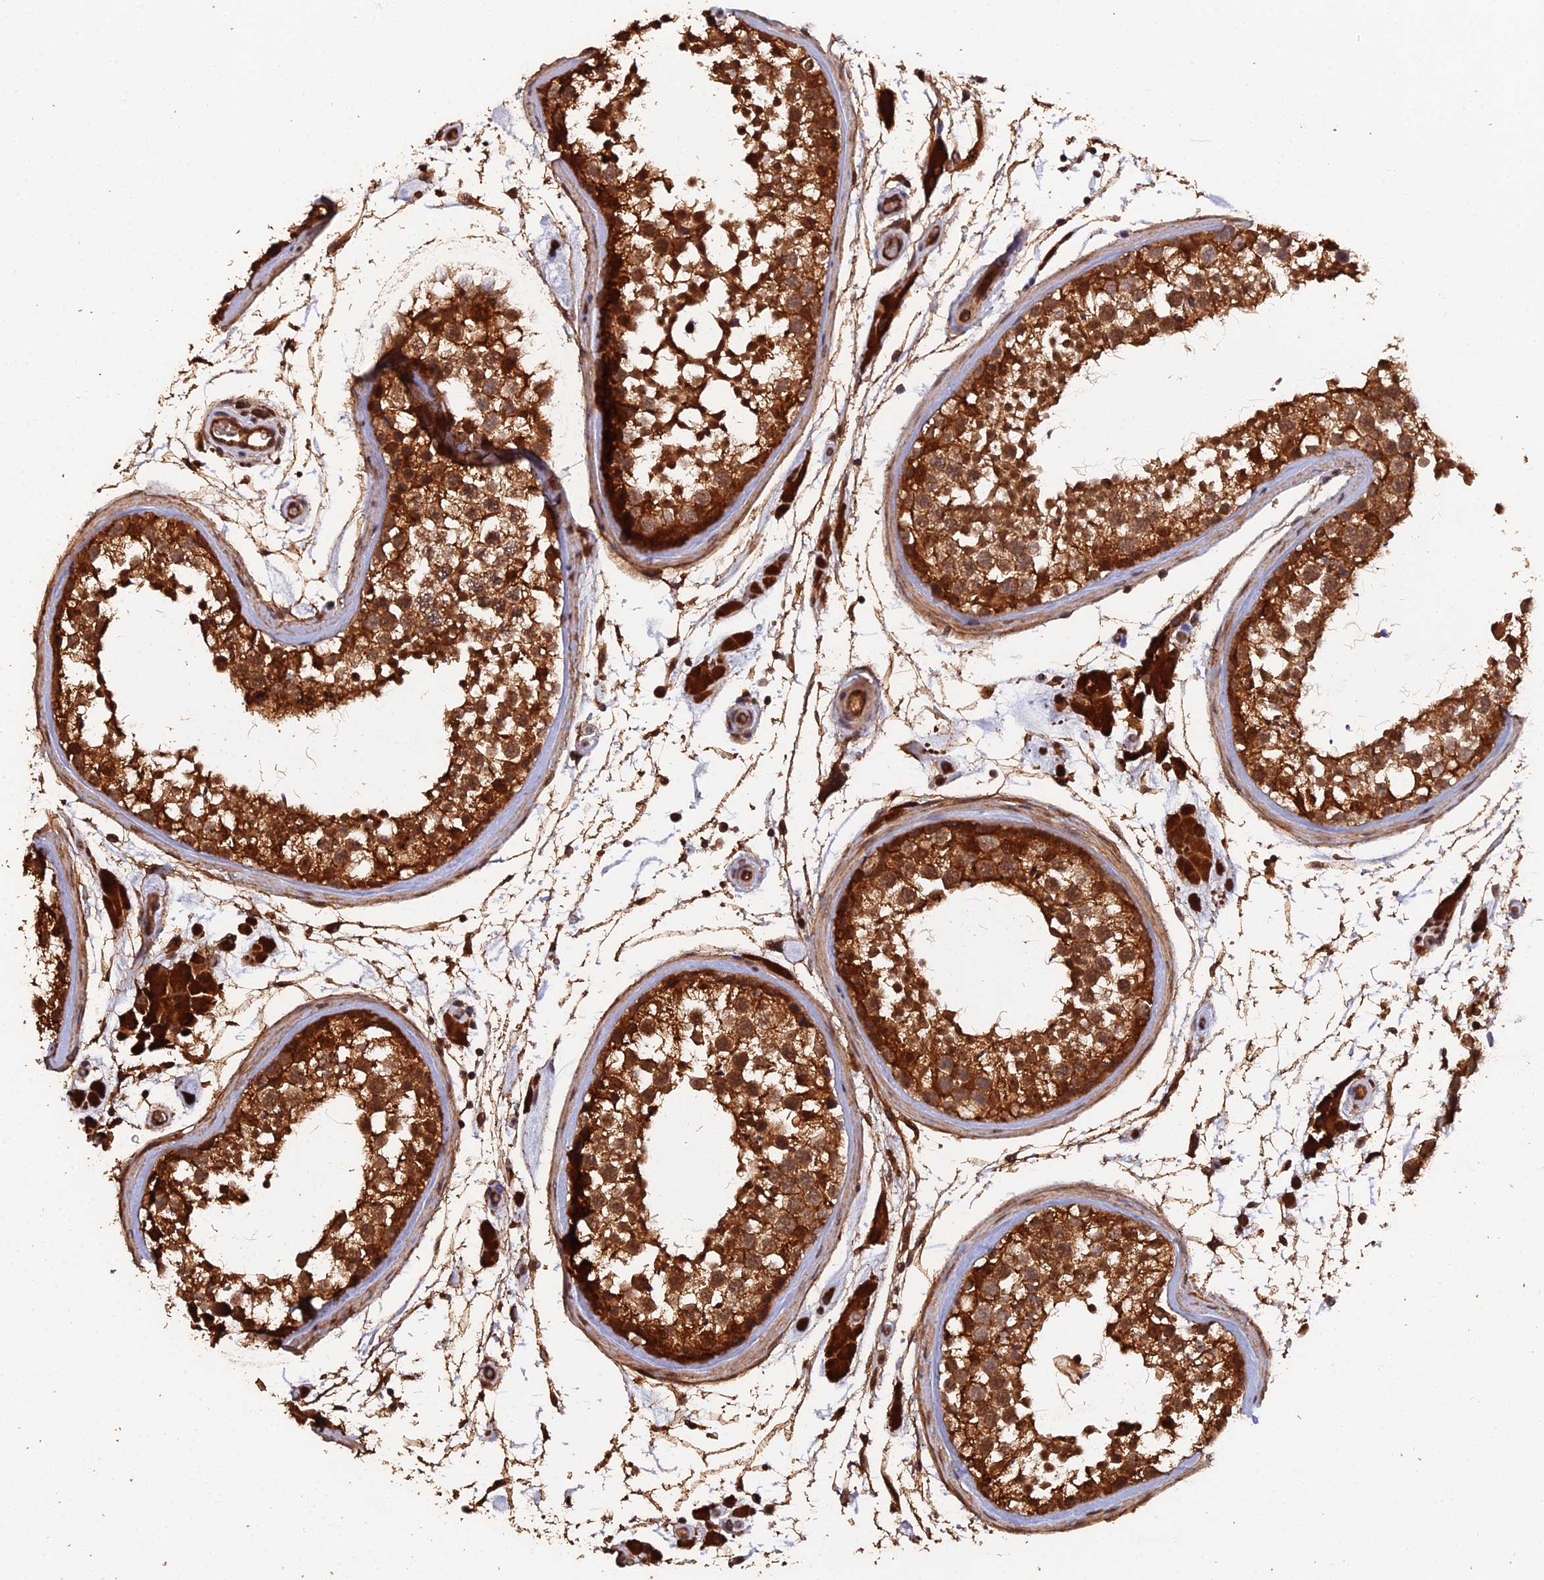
{"staining": {"intensity": "strong", "quantity": ">75%", "location": "cytoplasmic/membranous,nuclear"}, "tissue": "testis", "cell_type": "Cells in seminiferous ducts", "image_type": "normal", "snomed": [{"axis": "morphology", "description": "Normal tissue, NOS"}, {"axis": "topography", "description": "Testis"}], "caption": "Brown immunohistochemical staining in benign human testis exhibits strong cytoplasmic/membranous,nuclear staining in approximately >75% of cells in seminiferous ducts.", "gene": "RALGAPA2", "patient": {"sex": "male", "age": 46}}